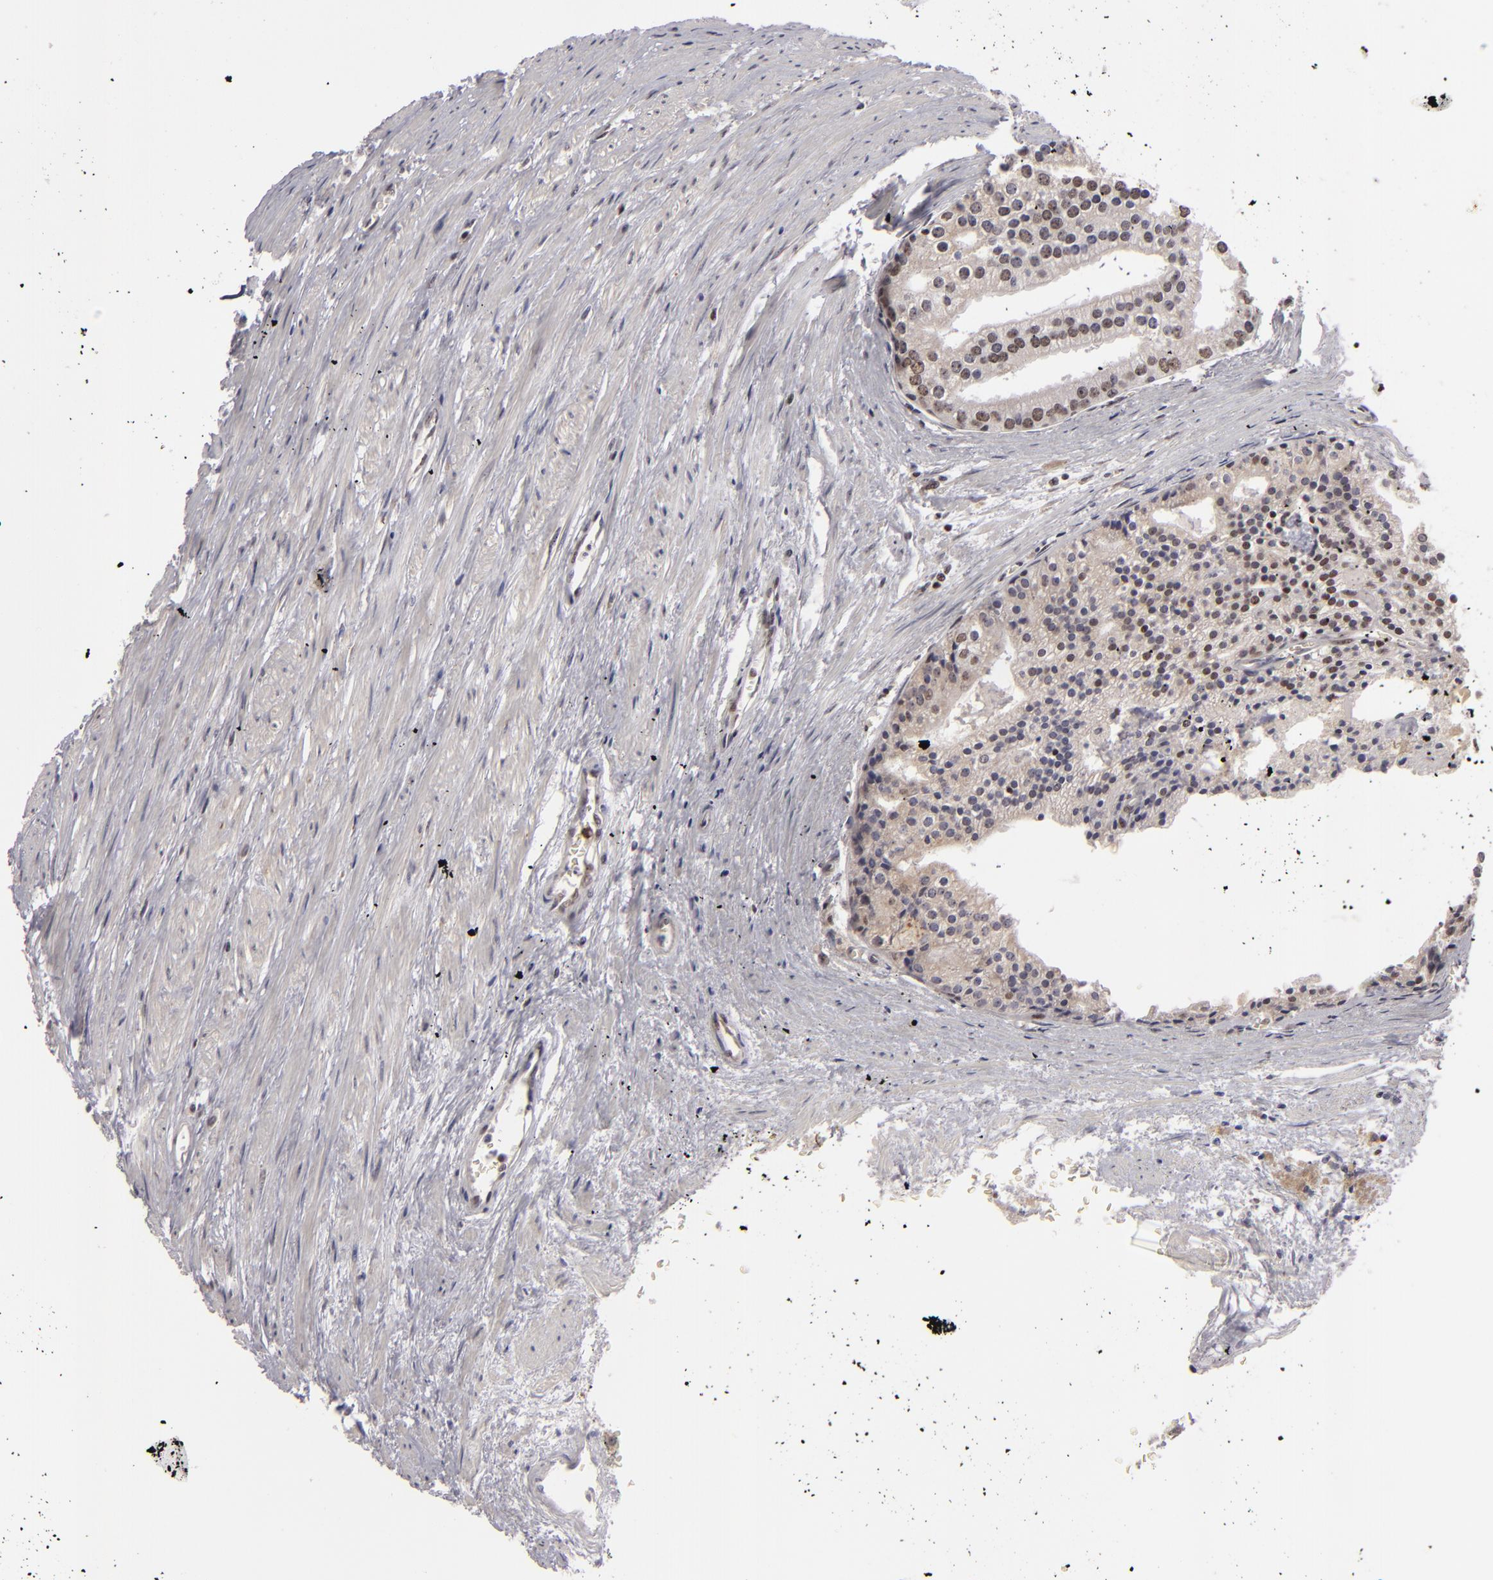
{"staining": {"intensity": "moderate", "quantity": ">75%", "location": "nuclear"}, "tissue": "prostate cancer", "cell_type": "Tumor cells", "image_type": "cancer", "snomed": [{"axis": "morphology", "description": "Adenocarcinoma, High grade"}, {"axis": "topography", "description": "Prostate"}], "caption": "An image of human prostate cancer (adenocarcinoma (high-grade)) stained for a protein exhibits moderate nuclear brown staining in tumor cells.", "gene": "DAXX", "patient": {"sex": "male", "age": 56}}